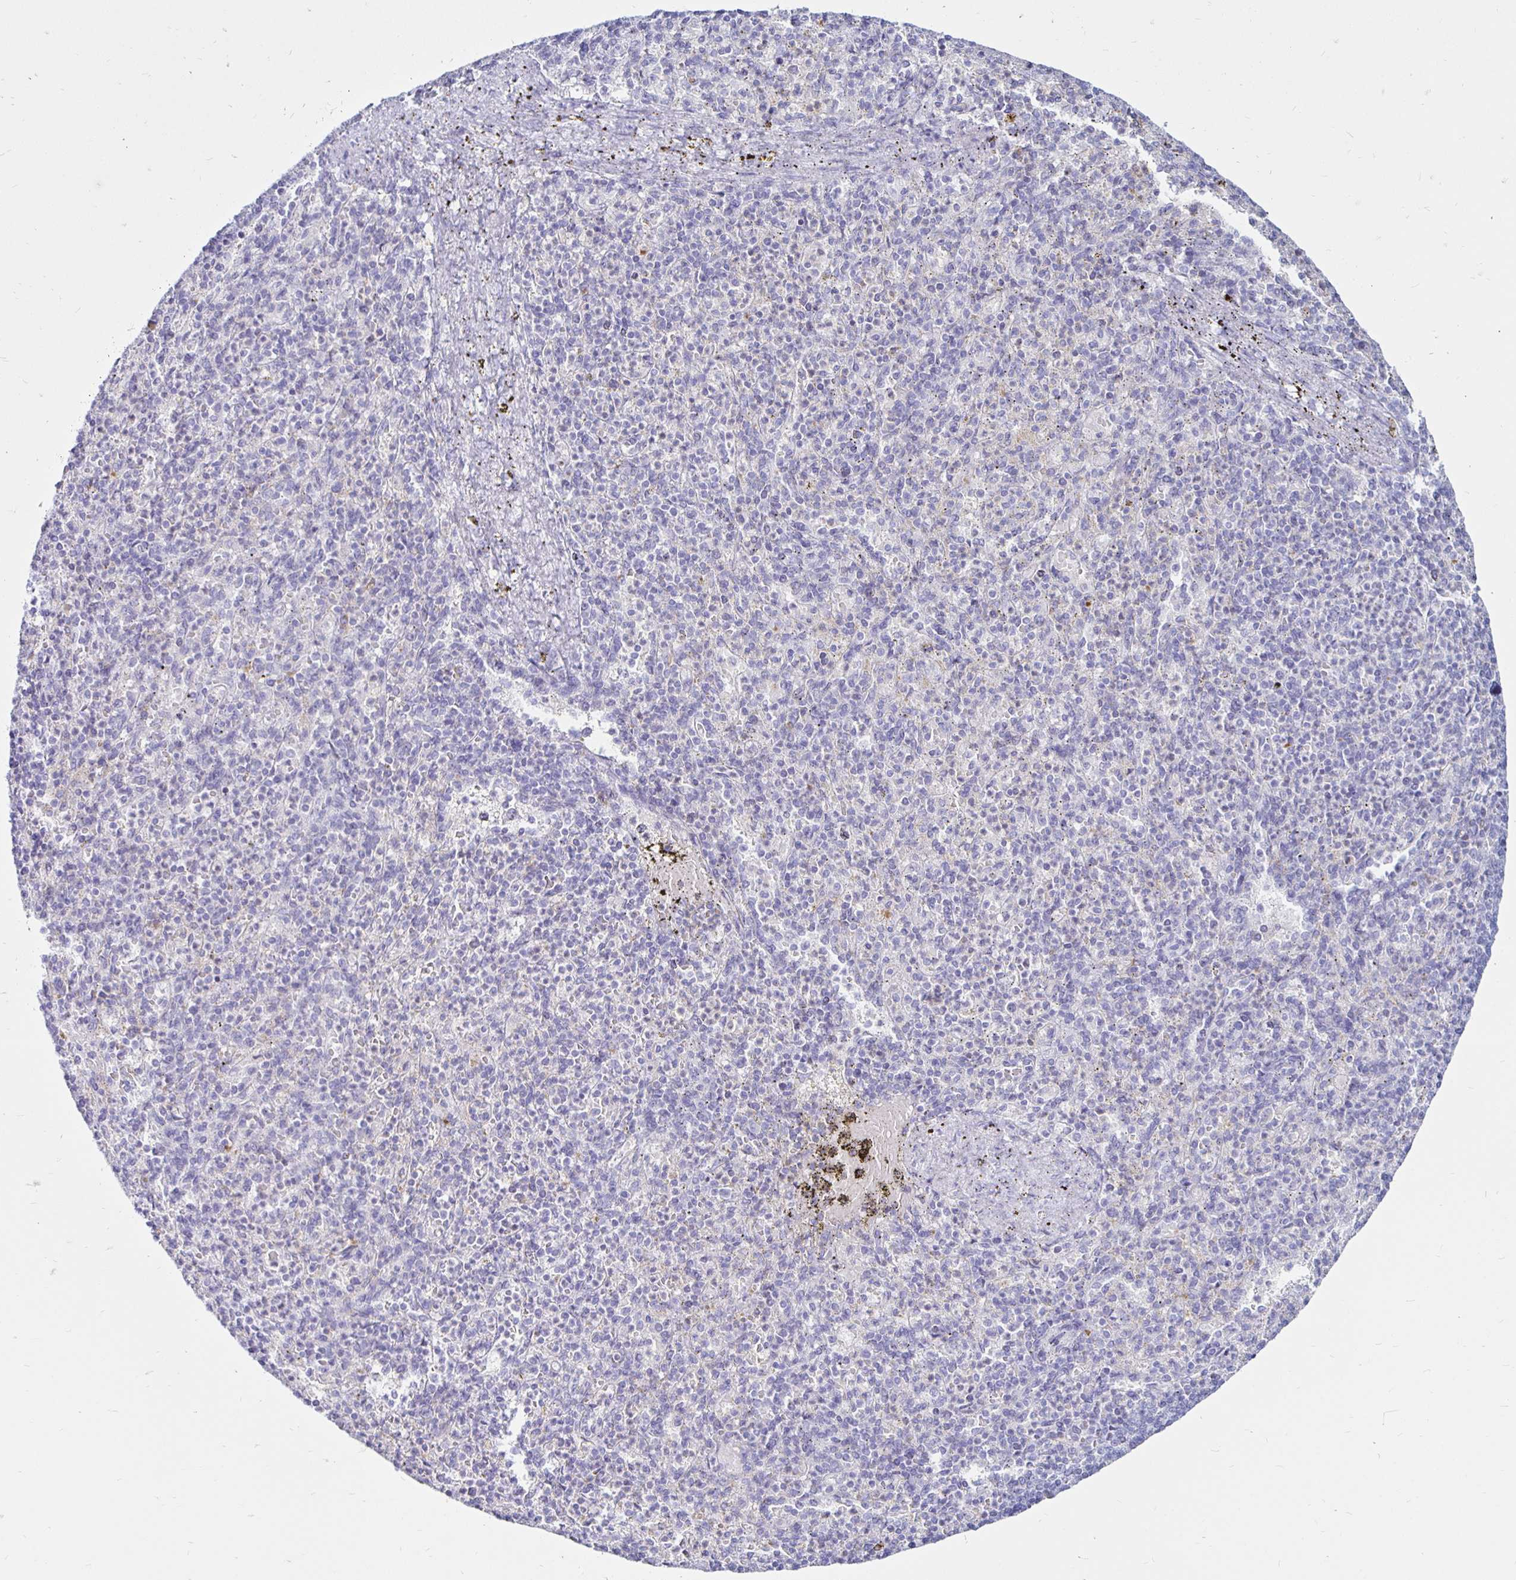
{"staining": {"intensity": "negative", "quantity": "none", "location": "none"}, "tissue": "spleen", "cell_type": "Cells in red pulp", "image_type": "normal", "snomed": [{"axis": "morphology", "description": "Normal tissue, NOS"}, {"axis": "topography", "description": "Spleen"}], "caption": "An IHC image of unremarkable spleen is shown. There is no staining in cells in red pulp of spleen.", "gene": "TIMP1", "patient": {"sex": "female", "age": 74}}